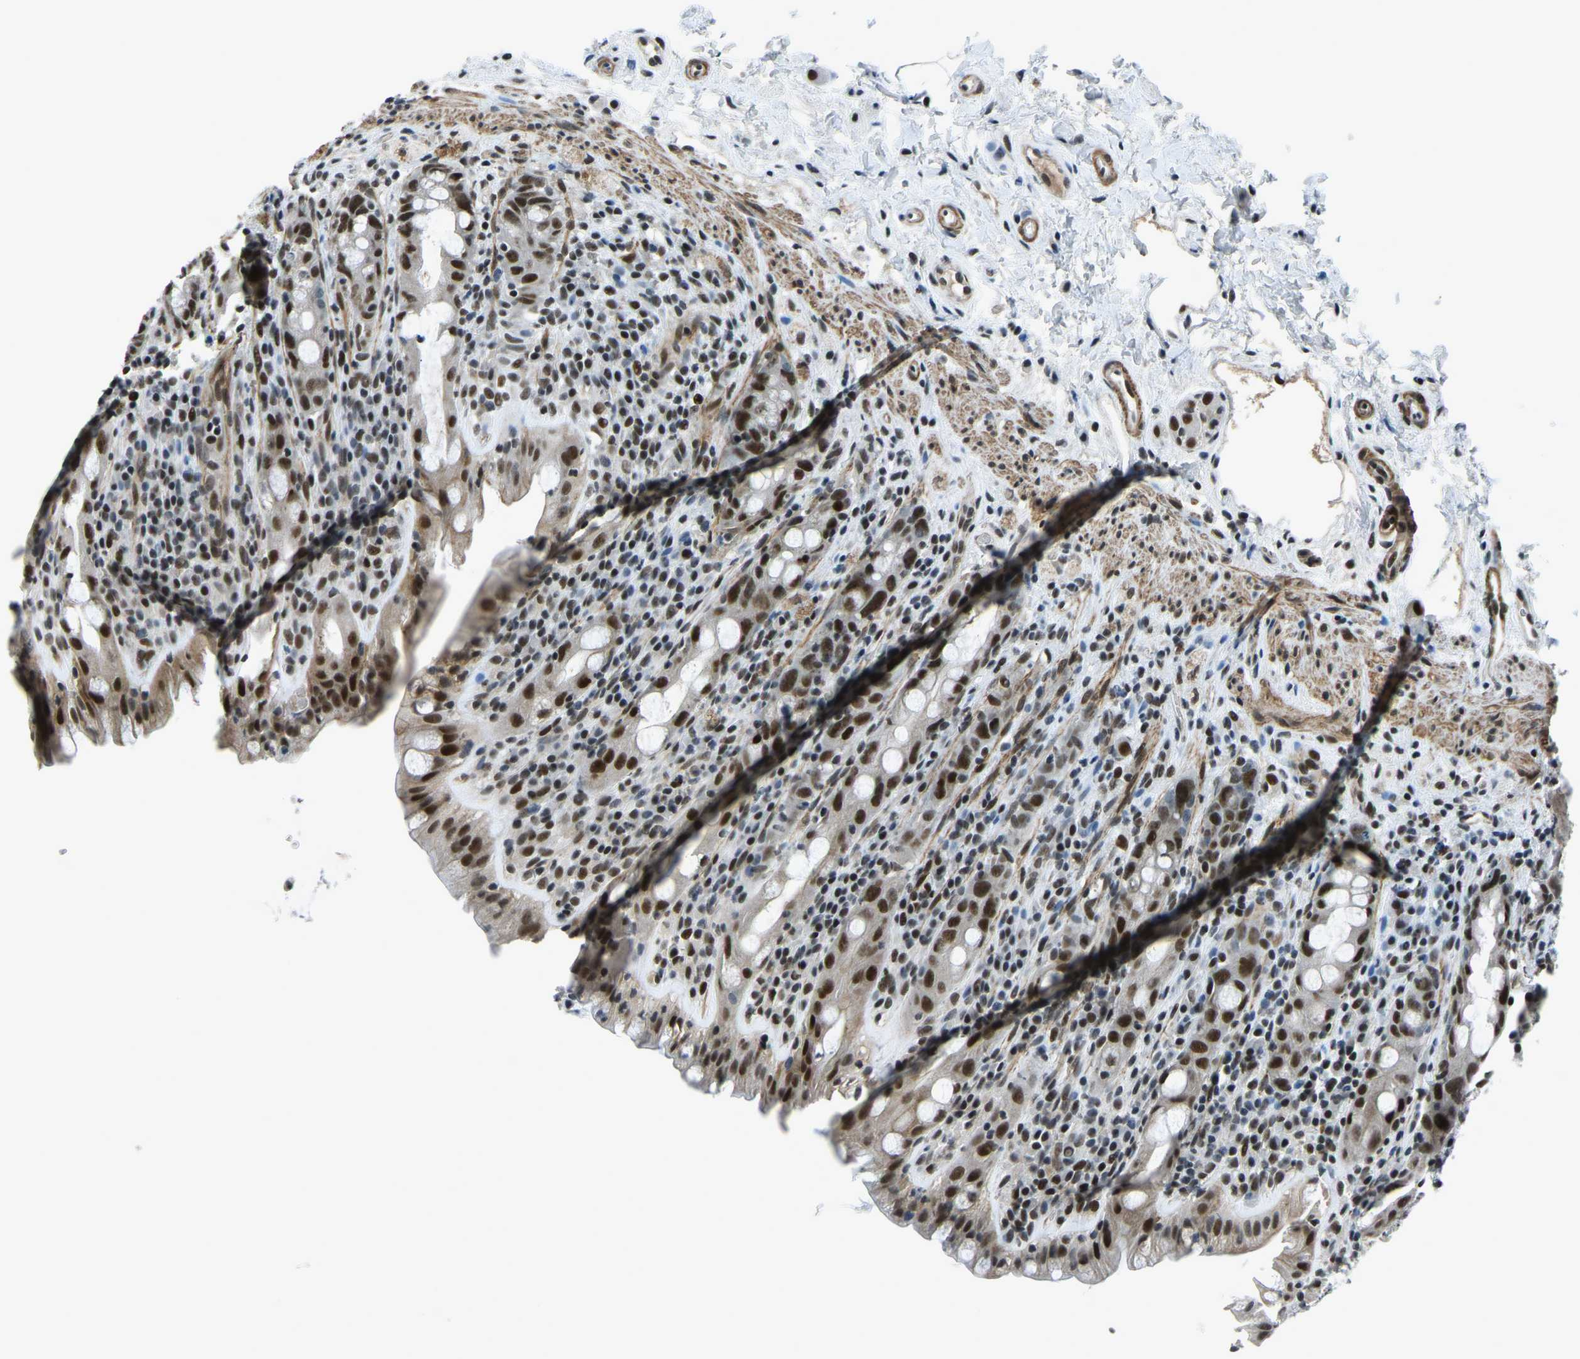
{"staining": {"intensity": "strong", "quantity": ">75%", "location": "nuclear"}, "tissue": "rectum", "cell_type": "Glandular cells", "image_type": "normal", "snomed": [{"axis": "morphology", "description": "Normal tissue, NOS"}, {"axis": "topography", "description": "Rectum"}], "caption": "Brown immunohistochemical staining in normal human rectum shows strong nuclear positivity in about >75% of glandular cells.", "gene": "PRCC", "patient": {"sex": "male", "age": 44}}